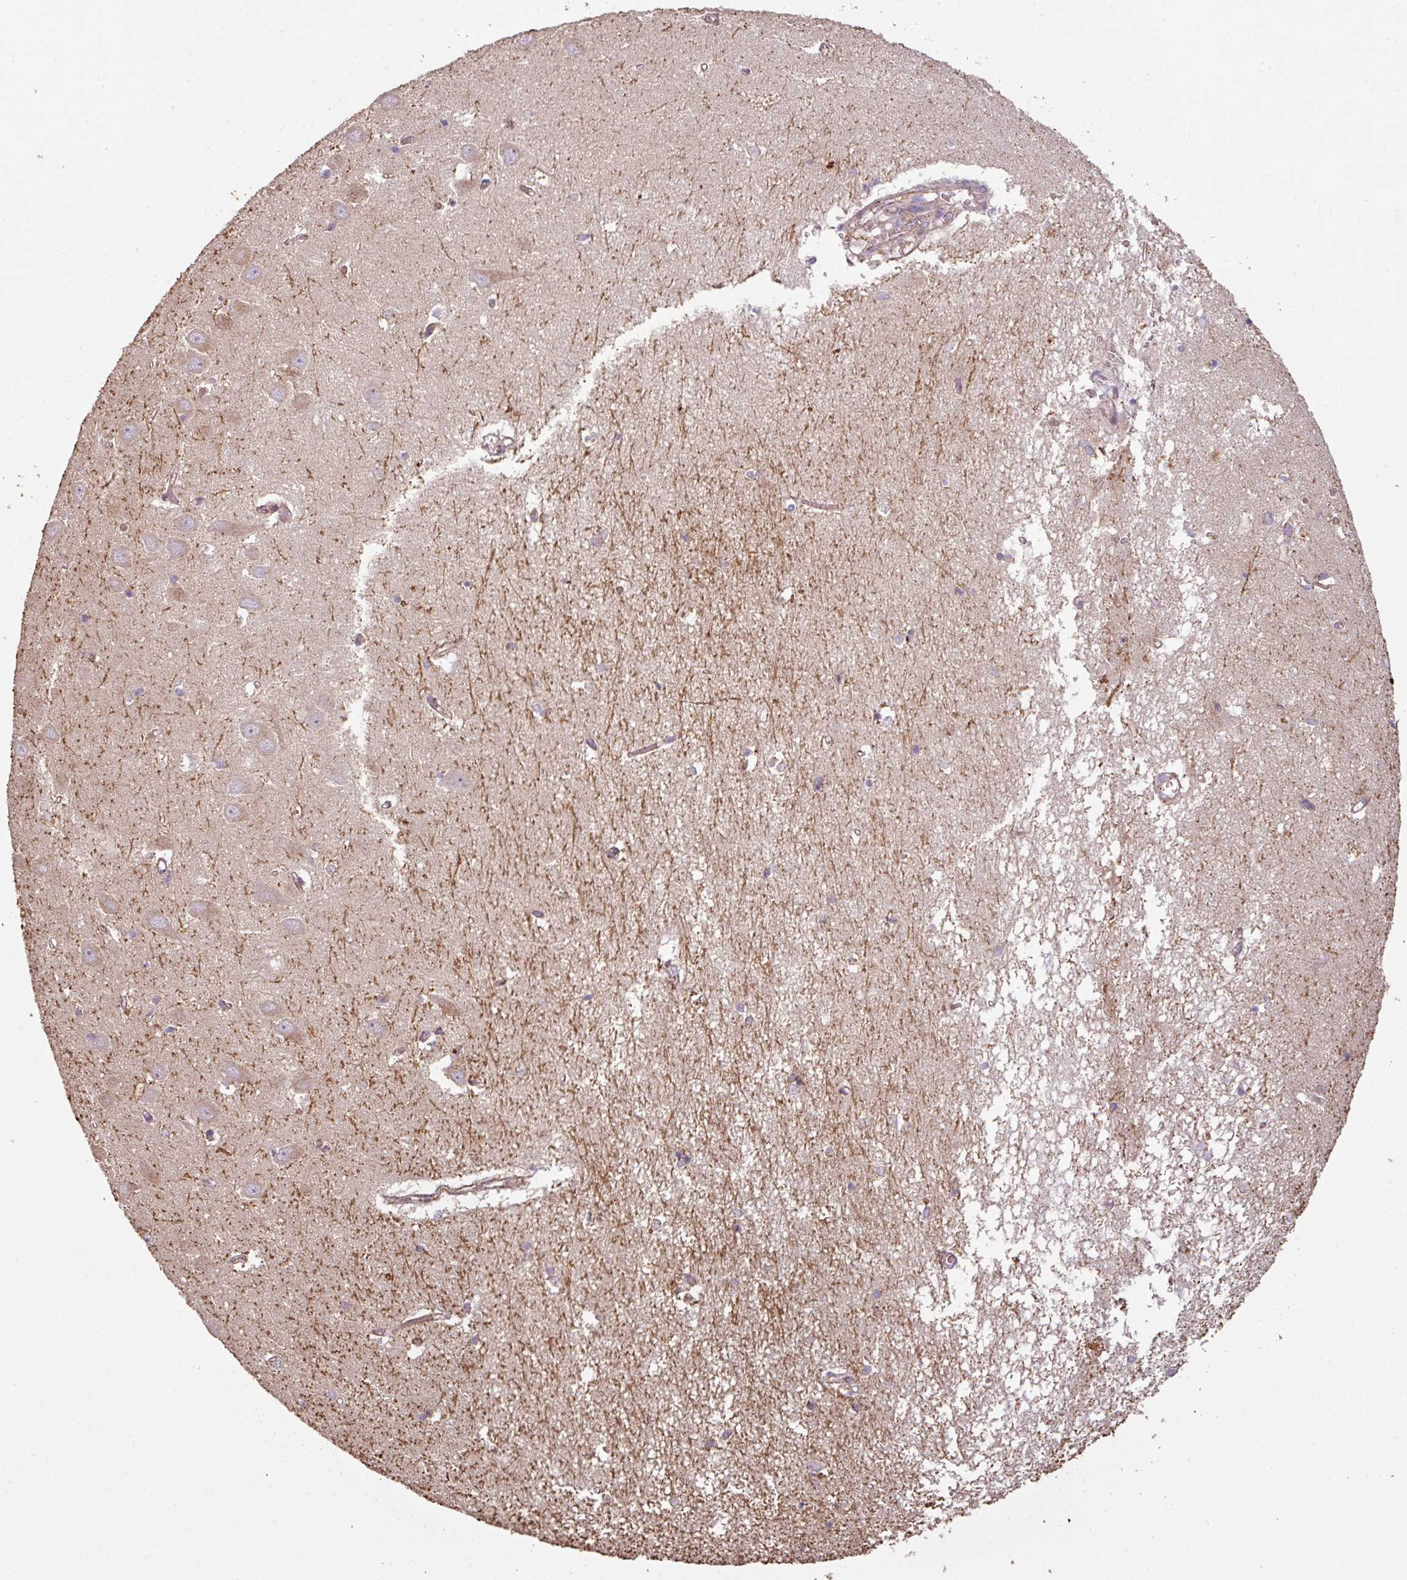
{"staining": {"intensity": "weak", "quantity": "<25%", "location": "cytoplasmic/membranous"}, "tissue": "hippocampus", "cell_type": "Glial cells", "image_type": "normal", "snomed": [{"axis": "morphology", "description": "Normal tissue, NOS"}, {"axis": "topography", "description": "Hippocampus"}], "caption": "IHC of normal hippocampus demonstrates no expression in glial cells. (Stains: DAB immunohistochemistry with hematoxylin counter stain, Microscopy: brightfield microscopy at high magnification).", "gene": "ENSG00000260170", "patient": {"sex": "male", "age": 70}}